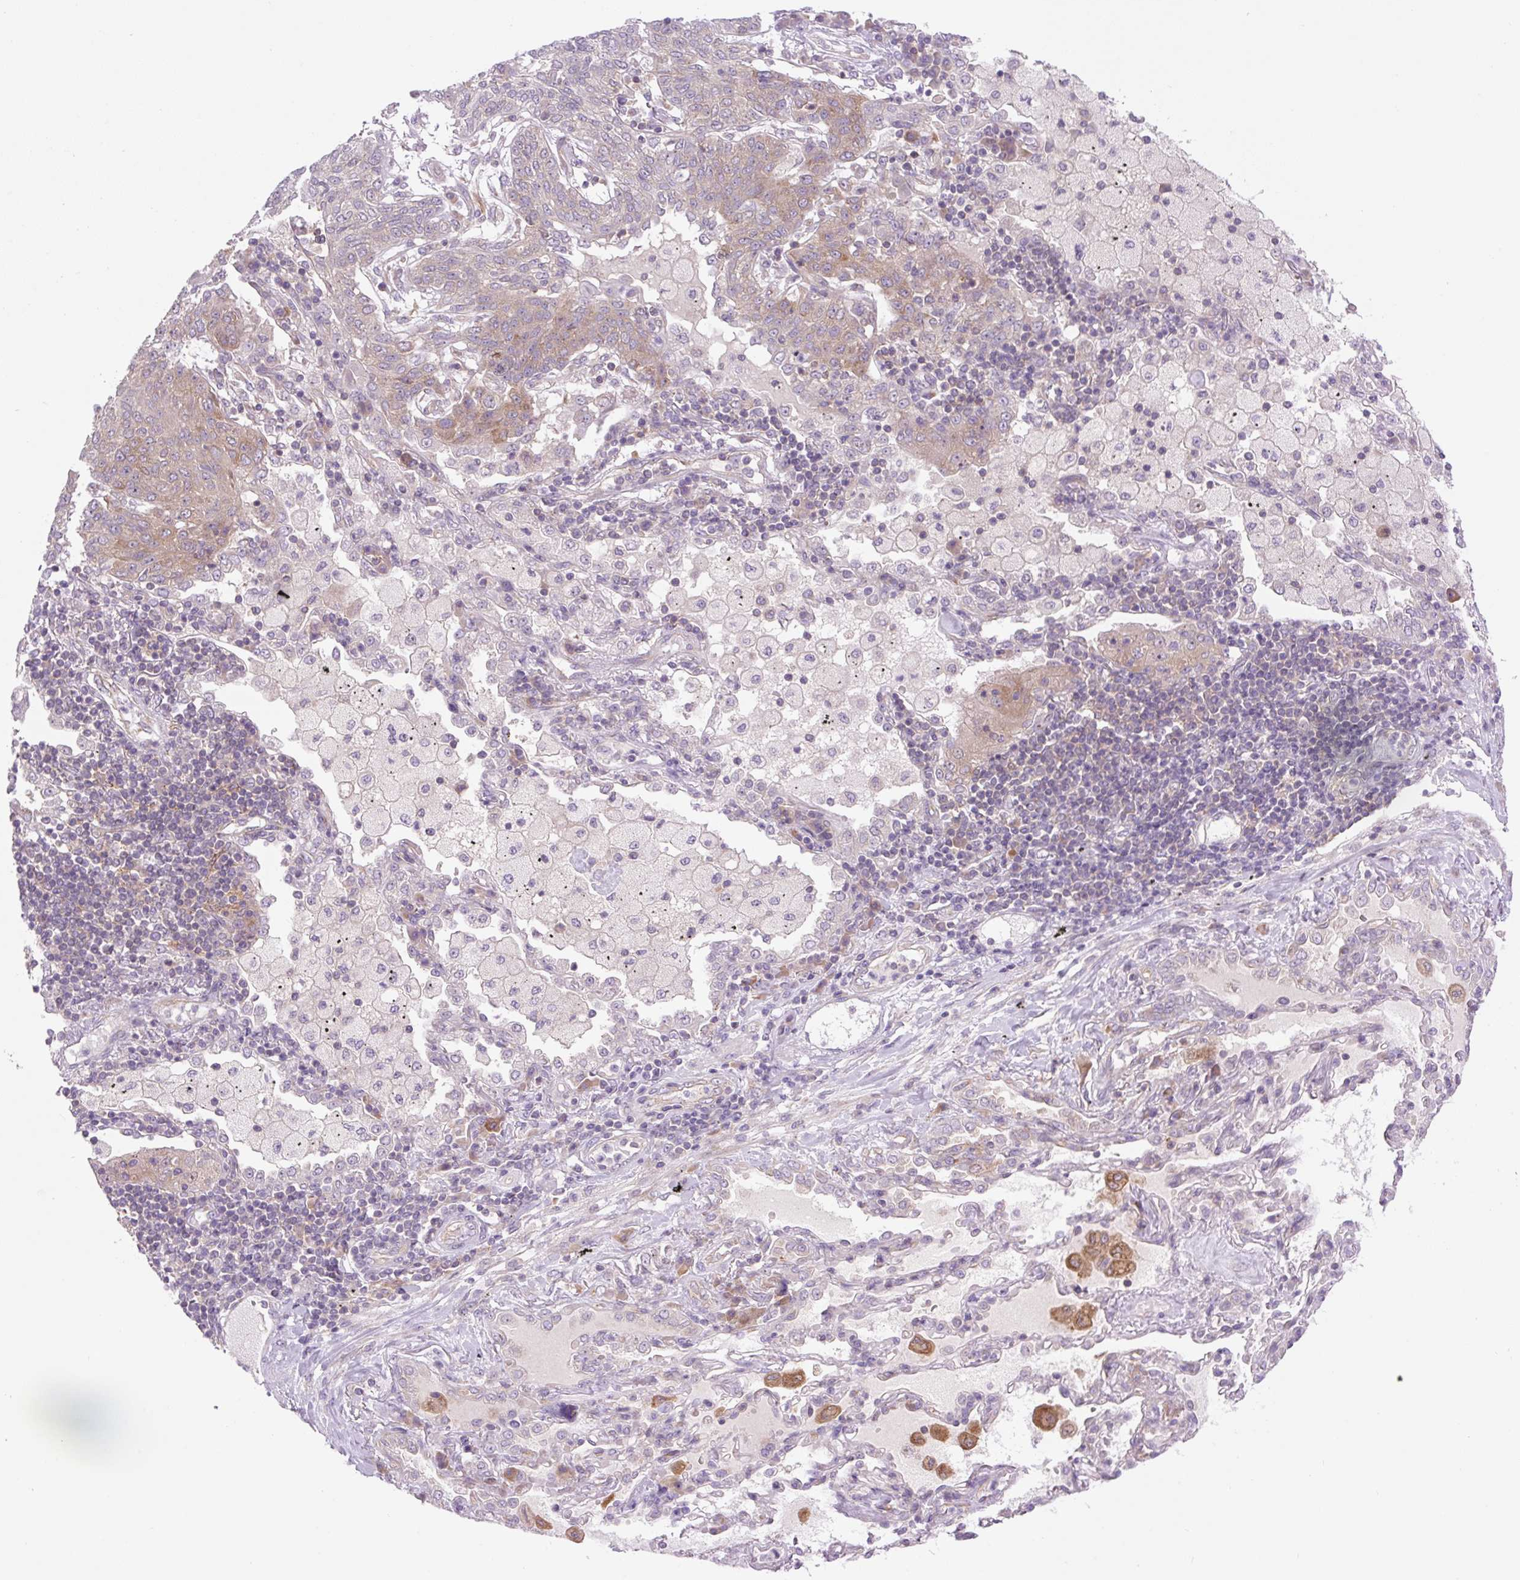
{"staining": {"intensity": "weak", "quantity": "<25%", "location": "cytoplasmic/membranous"}, "tissue": "lung cancer", "cell_type": "Tumor cells", "image_type": "cancer", "snomed": [{"axis": "morphology", "description": "Squamous cell carcinoma, NOS"}, {"axis": "topography", "description": "Lung"}], "caption": "The immunohistochemistry (IHC) photomicrograph has no significant positivity in tumor cells of lung cancer tissue. Nuclei are stained in blue.", "gene": "MINK1", "patient": {"sex": "female", "age": 70}}